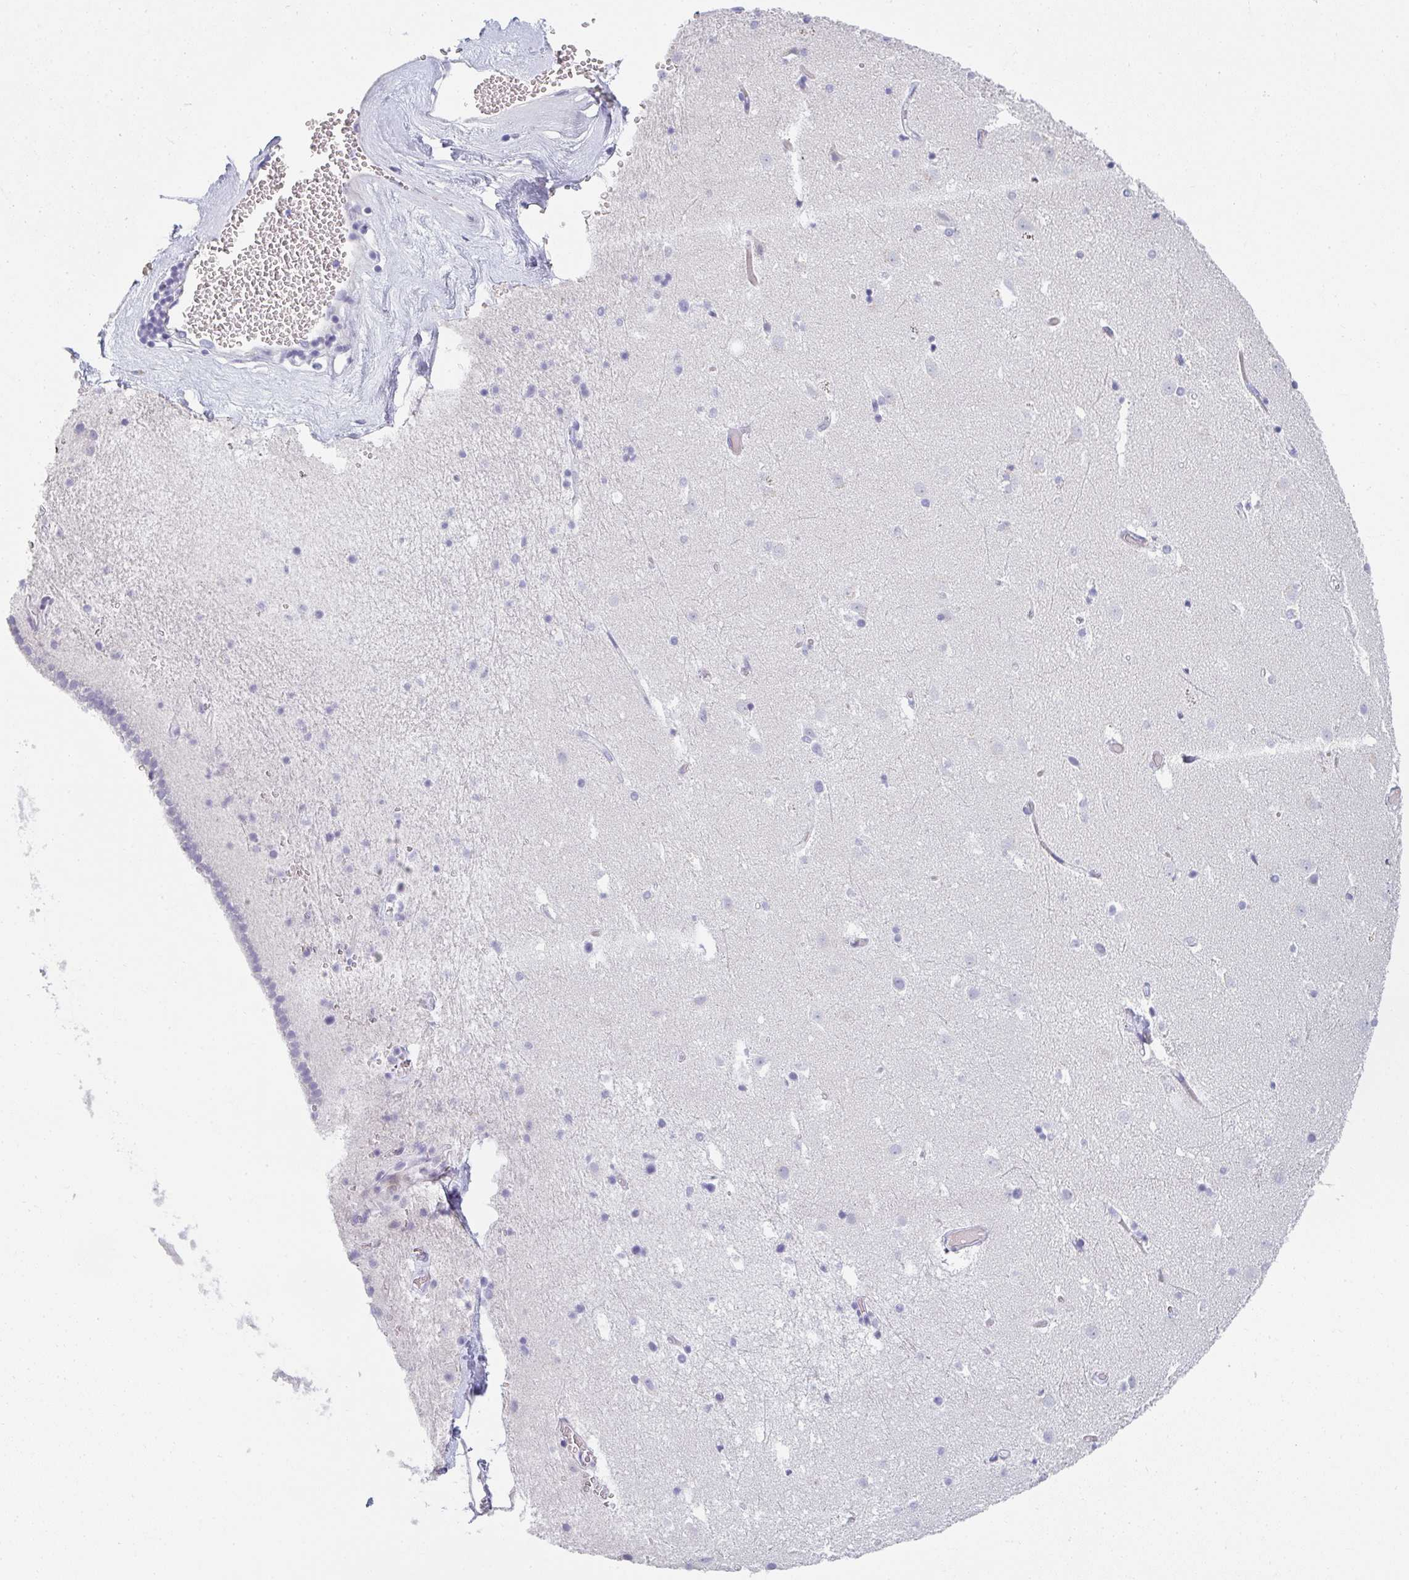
{"staining": {"intensity": "negative", "quantity": "none", "location": "none"}, "tissue": "caudate", "cell_type": "Glial cells", "image_type": "normal", "snomed": [{"axis": "morphology", "description": "Normal tissue, NOS"}, {"axis": "topography", "description": "Lateral ventricle wall"}], "caption": "Unremarkable caudate was stained to show a protein in brown. There is no significant positivity in glial cells. Nuclei are stained in blue.", "gene": "NEU2", "patient": {"sex": "male", "age": 37}}